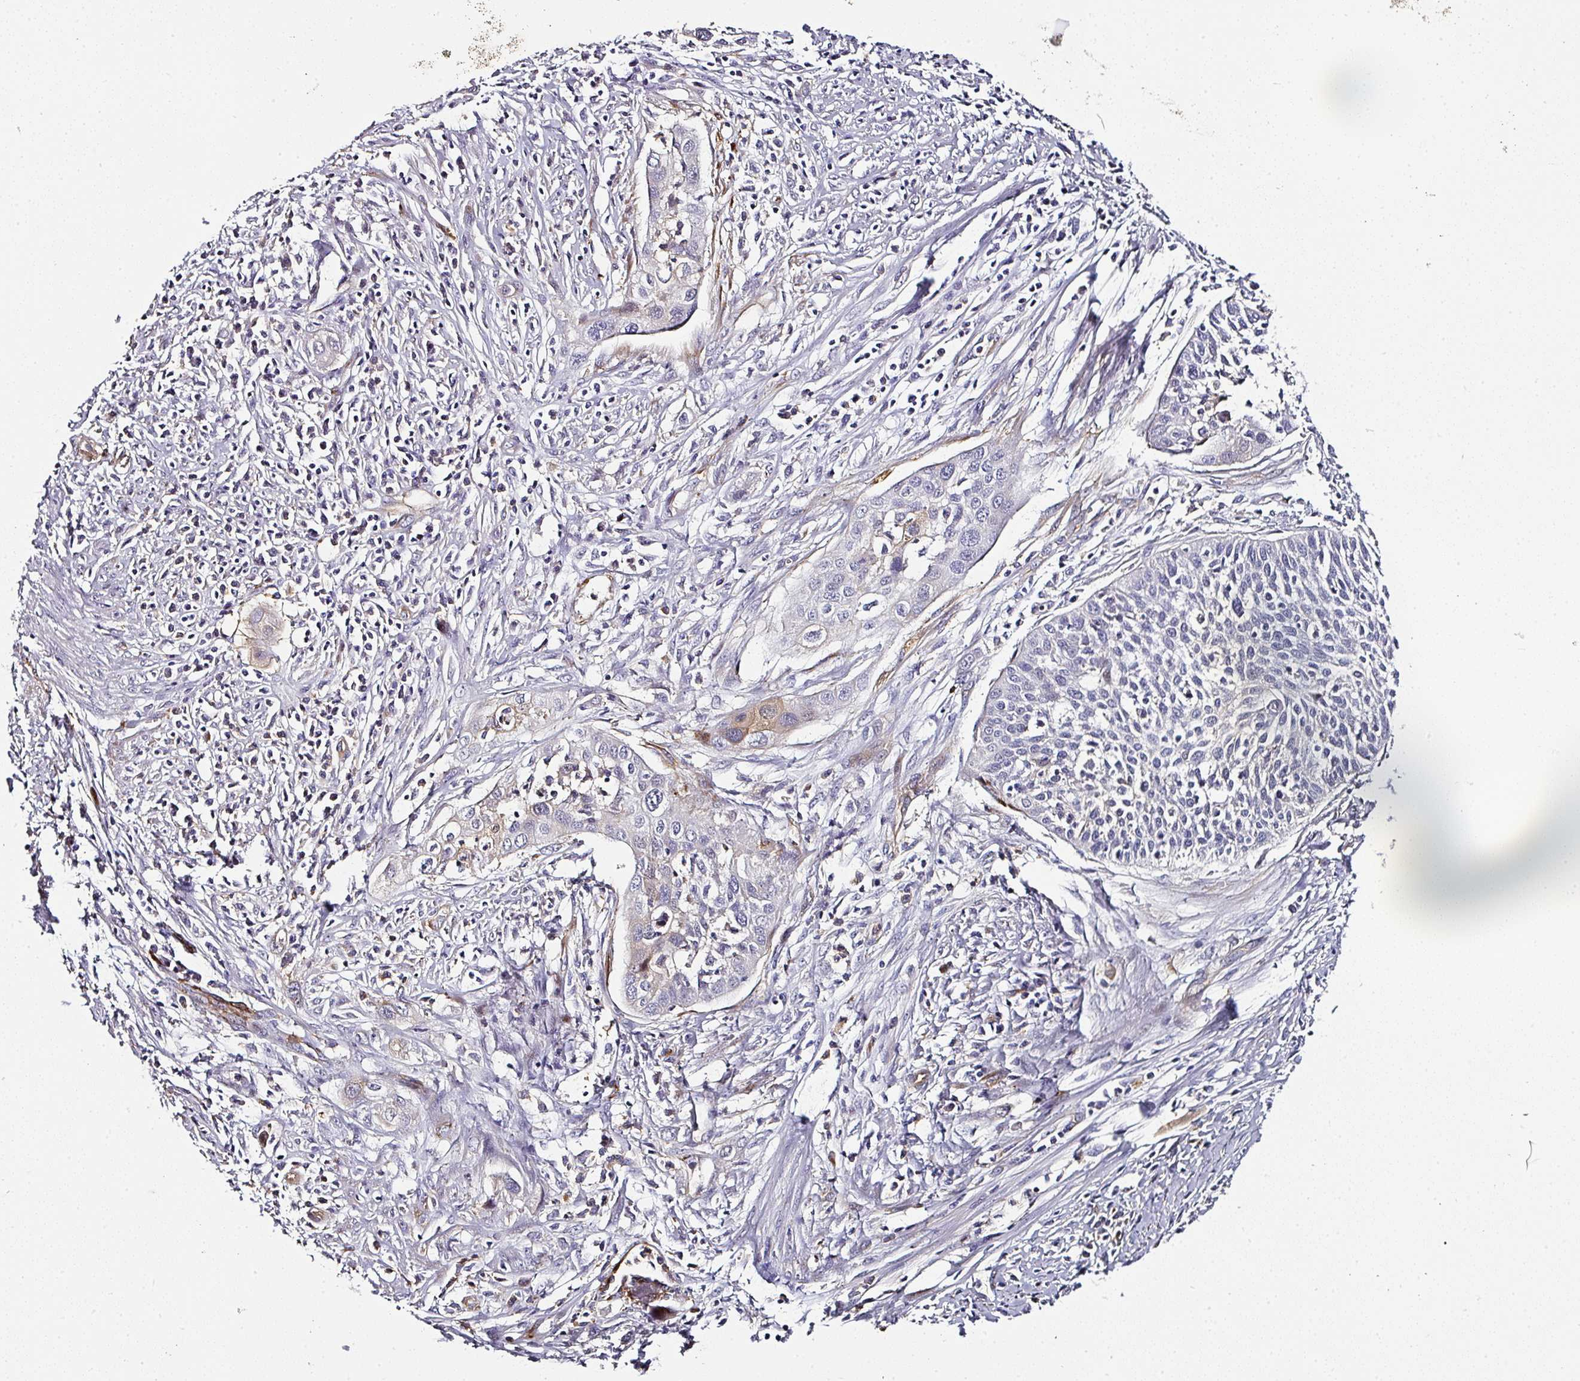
{"staining": {"intensity": "negative", "quantity": "none", "location": "none"}, "tissue": "cervical cancer", "cell_type": "Tumor cells", "image_type": "cancer", "snomed": [{"axis": "morphology", "description": "Squamous cell carcinoma, NOS"}, {"axis": "topography", "description": "Cervix"}], "caption": "A high-resolution image shows IHC staining of squamous cell carcinoma (cervical), which displays no significant staining in tumor cells. (DAB IHC with hematoxylin counter stain).", "gene": "BEND5", "patient": {"sex": "female", "age": 34}}